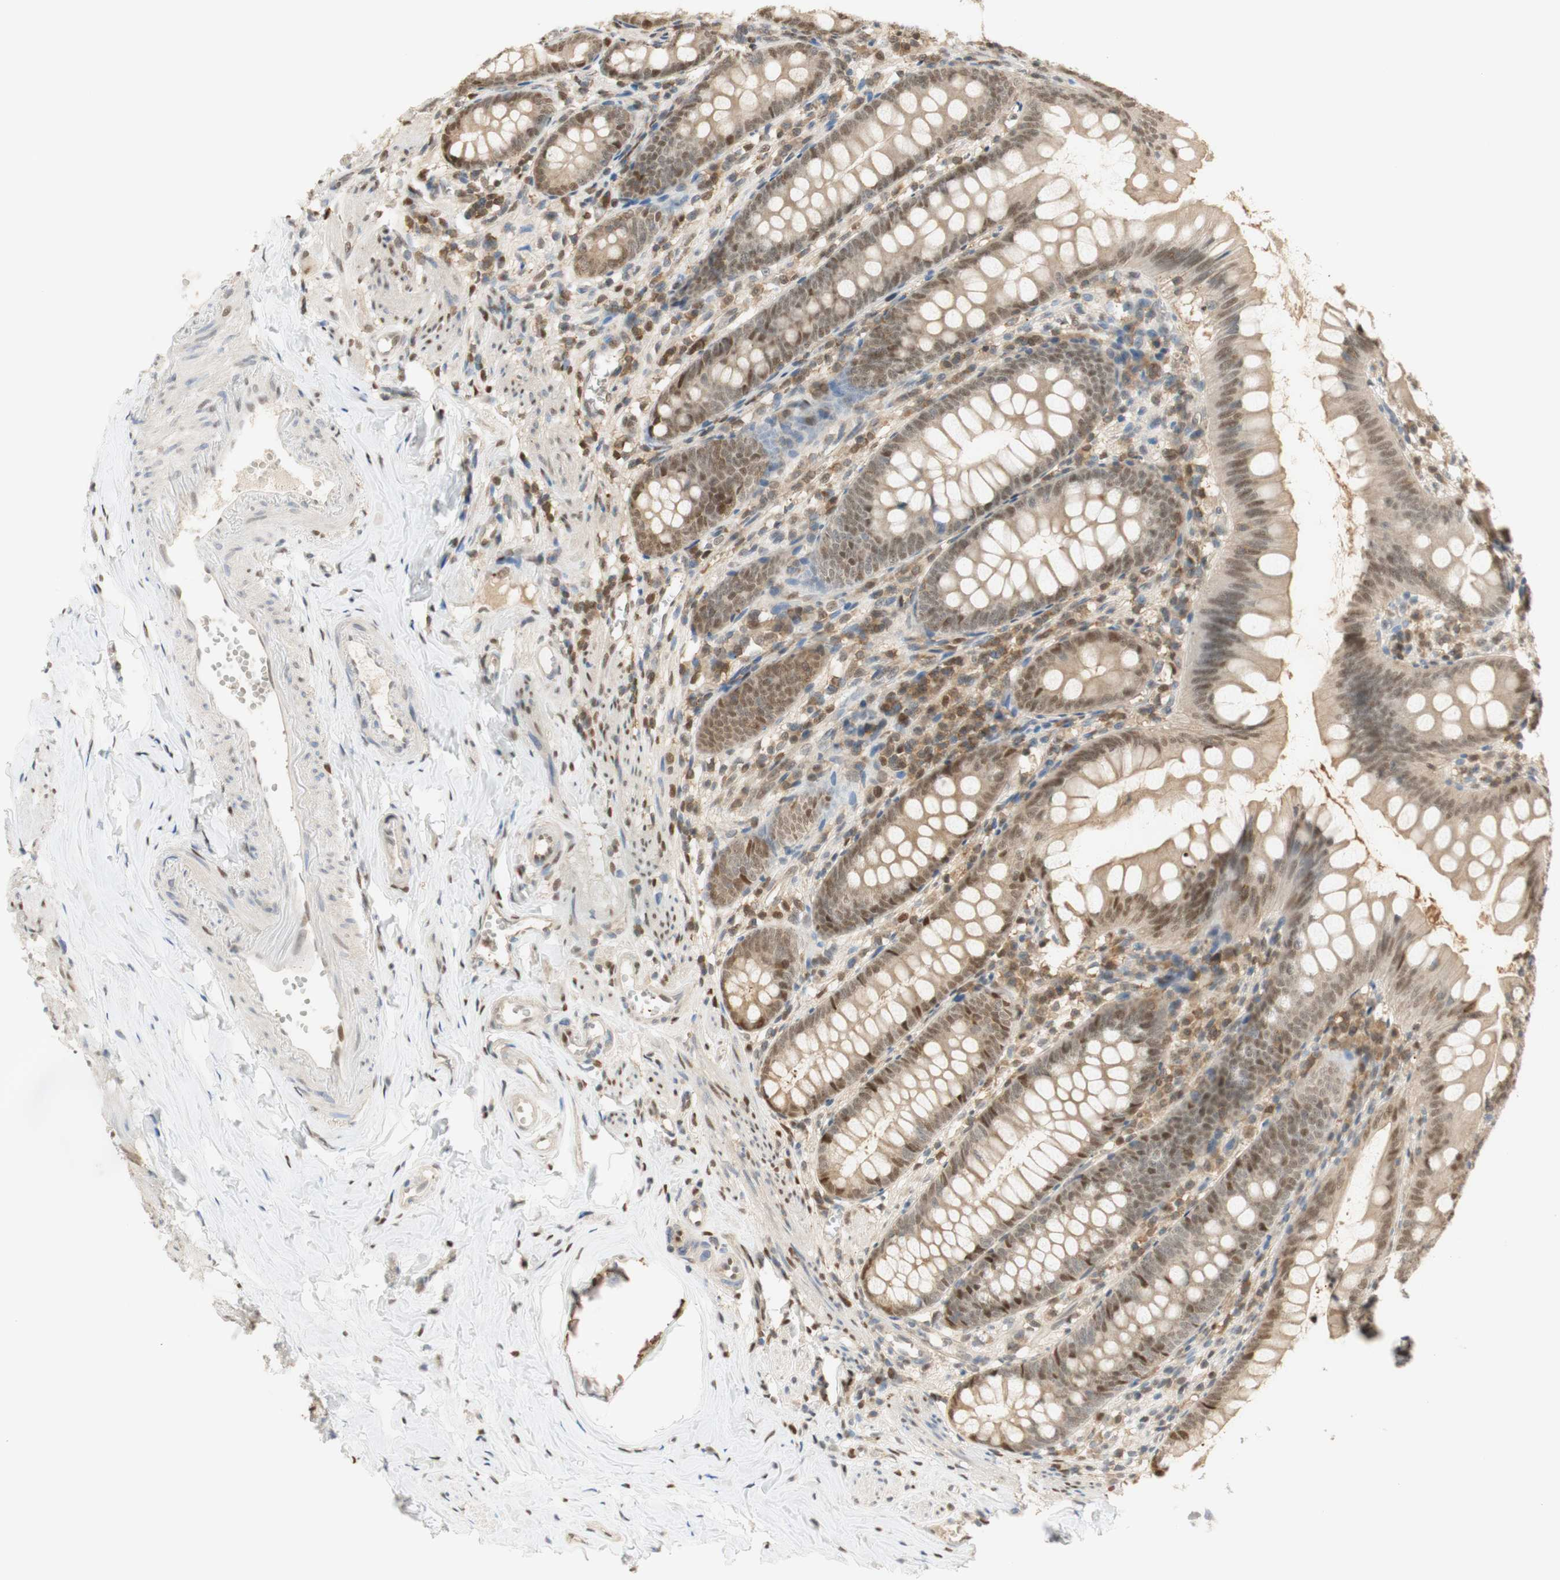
{"staining": {"intensity": "moderate", "quantity": ">75%", "location": "cytoplasmic/membranous,nuclear"}, "tissue": "appendix", "cell_type": "Glandular cells", "image_type": "normal", "snomed": [{"axis": "morphology", "description": "Normal tissue, NOS"}, {"axis": "topography", "description": "Appendix"}], "caption": "Immunohistochemical staining of unremarkable human appendix exhibits medium levels of moderate cytoplasmic/membranous,nuclear positivity in about >75% of glandular cells.", "gene": "NAP1L4", "patient": {"sex": "female", "age": 77}}